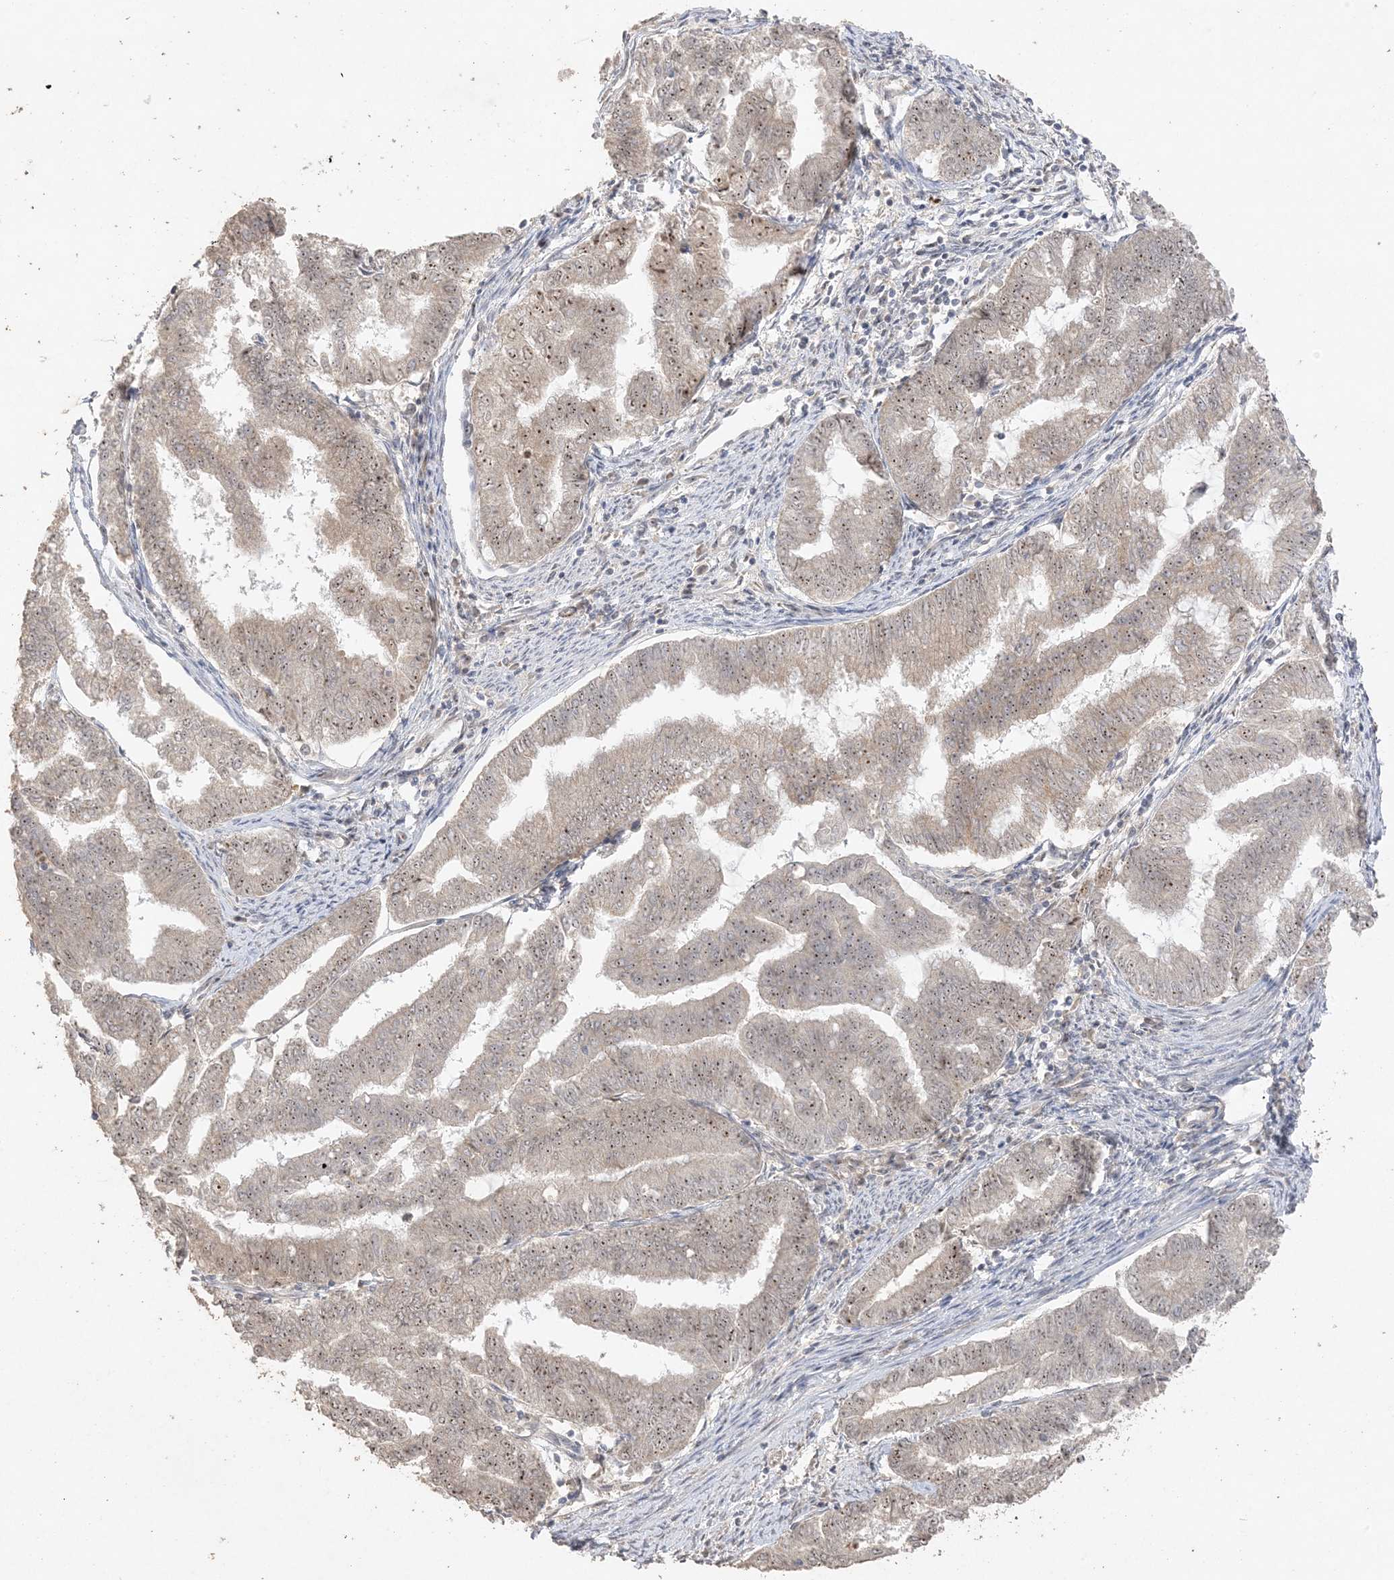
{"staining": {"intensity": "weak", "quantity": ">75%", "location": "nuclear"}, "tissue": "endometrial cancer", "cell_type": "Tumor cells", "image_type": "cancer", "snomed": [{"axis": "morphology", "description": "Adenocarcinoma, NOS"}, {"axis": "topography", "description": "Endometrium"}], "caption": "Immunohistochemistry (IHC) micrograph of endometrial cancer stained for a protein (brown), which shows low levels of weak nuclear positivity in about >75% of tumor cells.", "gene": "DDX18", "patient": {"sex": "female", "age": 79}}